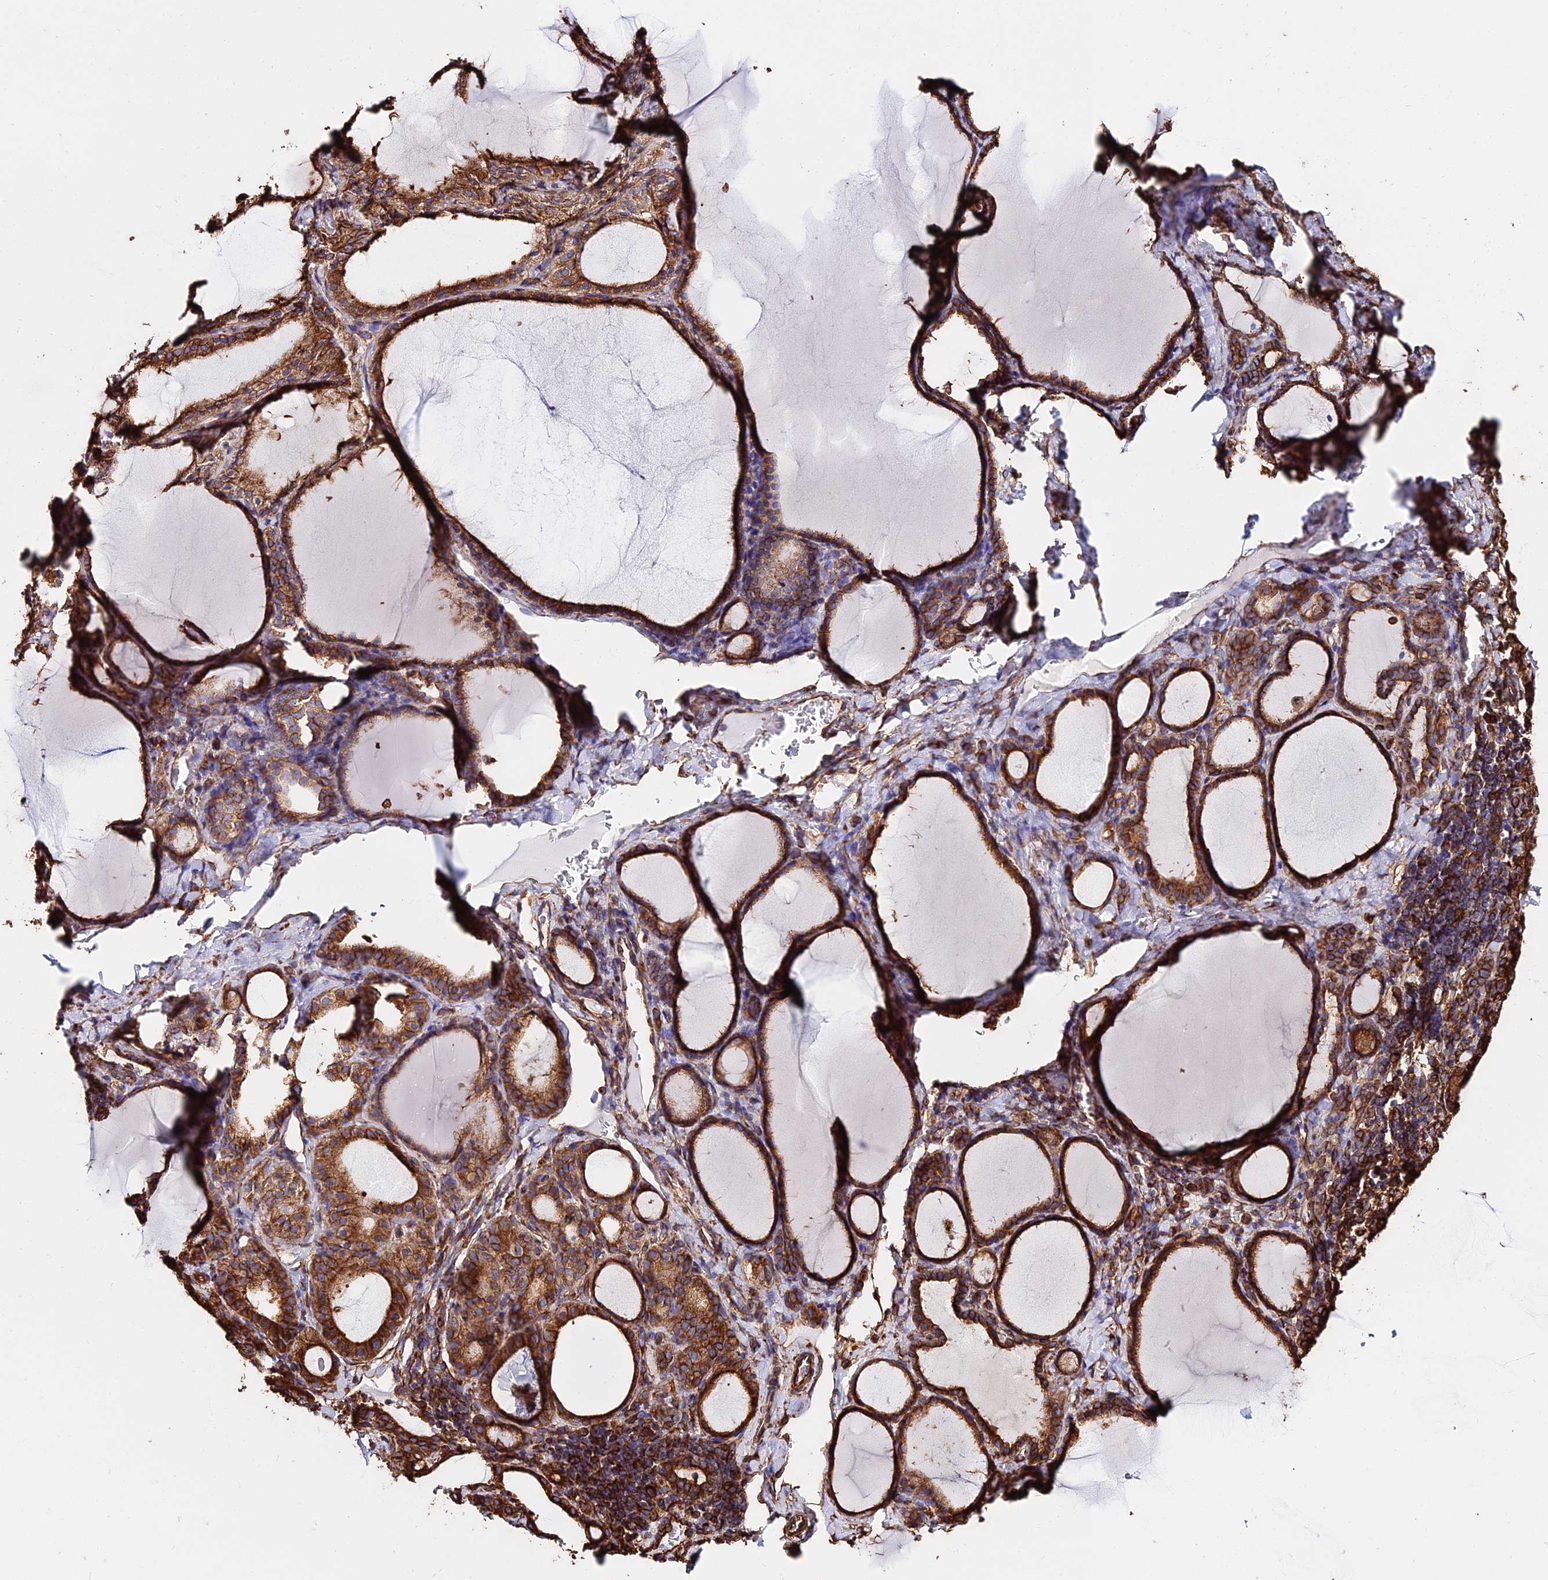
{"staining": {"intensity": "strong", "quantity": ">75%", "location": "cytoplasmic/membranous"}, "tissue": "thyroid gland", "cell_type": "Glandular cells", "image_type": "normal", "snomed": [{"axis": "morphology", "description": "Normal tissue, NOS"}, {"axis": "topography", "description": "Thyroid gland"}], "caption": "Protein staining of benign thyroid gland exhibits strong cytoplasmic/membranous expression in about >75% of glandular cells. (DAB IHC with brightfield microscopy, high magnification).", "gene": "TUBA1A", "patient": {"sex": "female", "age": 39}}